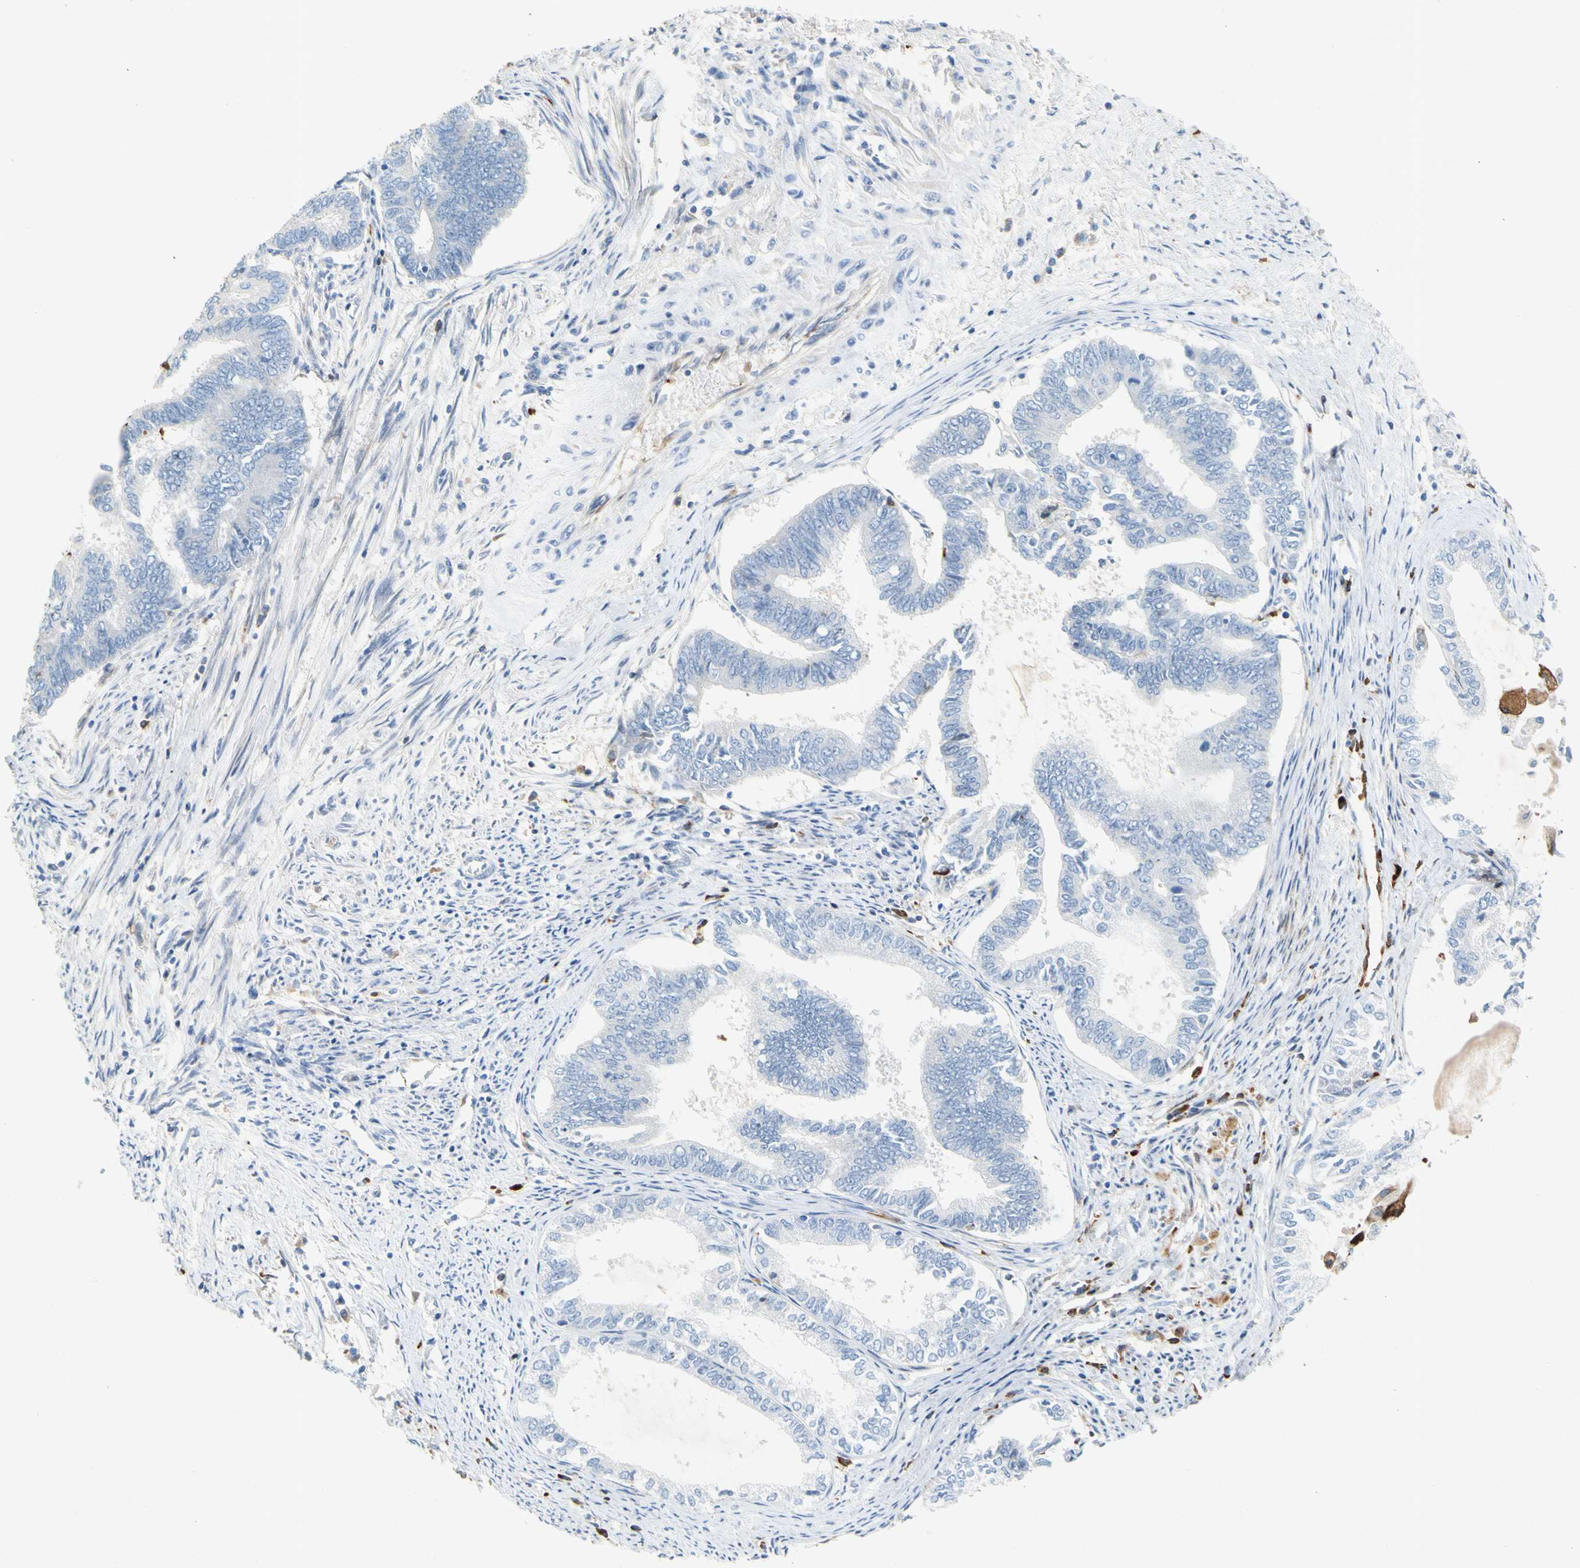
{"staining": {"intensity": "negative", "quantity": "none", "location": "none"}, "tissue": "endometrial cancer", "cell_type": "Tumor cells", "image_type": "cancer", "snomed": [{"axis": "morphology", "description": "Adenocarcinoma, NOS"}, {"axis": "topography", "description": "Endometrium"}], "caption": "The IHC image has no significant staining in tumor cells of adenocarcinoma (endometrial) tissue.", "gene": "PPBP", "patient": {"sex": "female", "age": 86}}